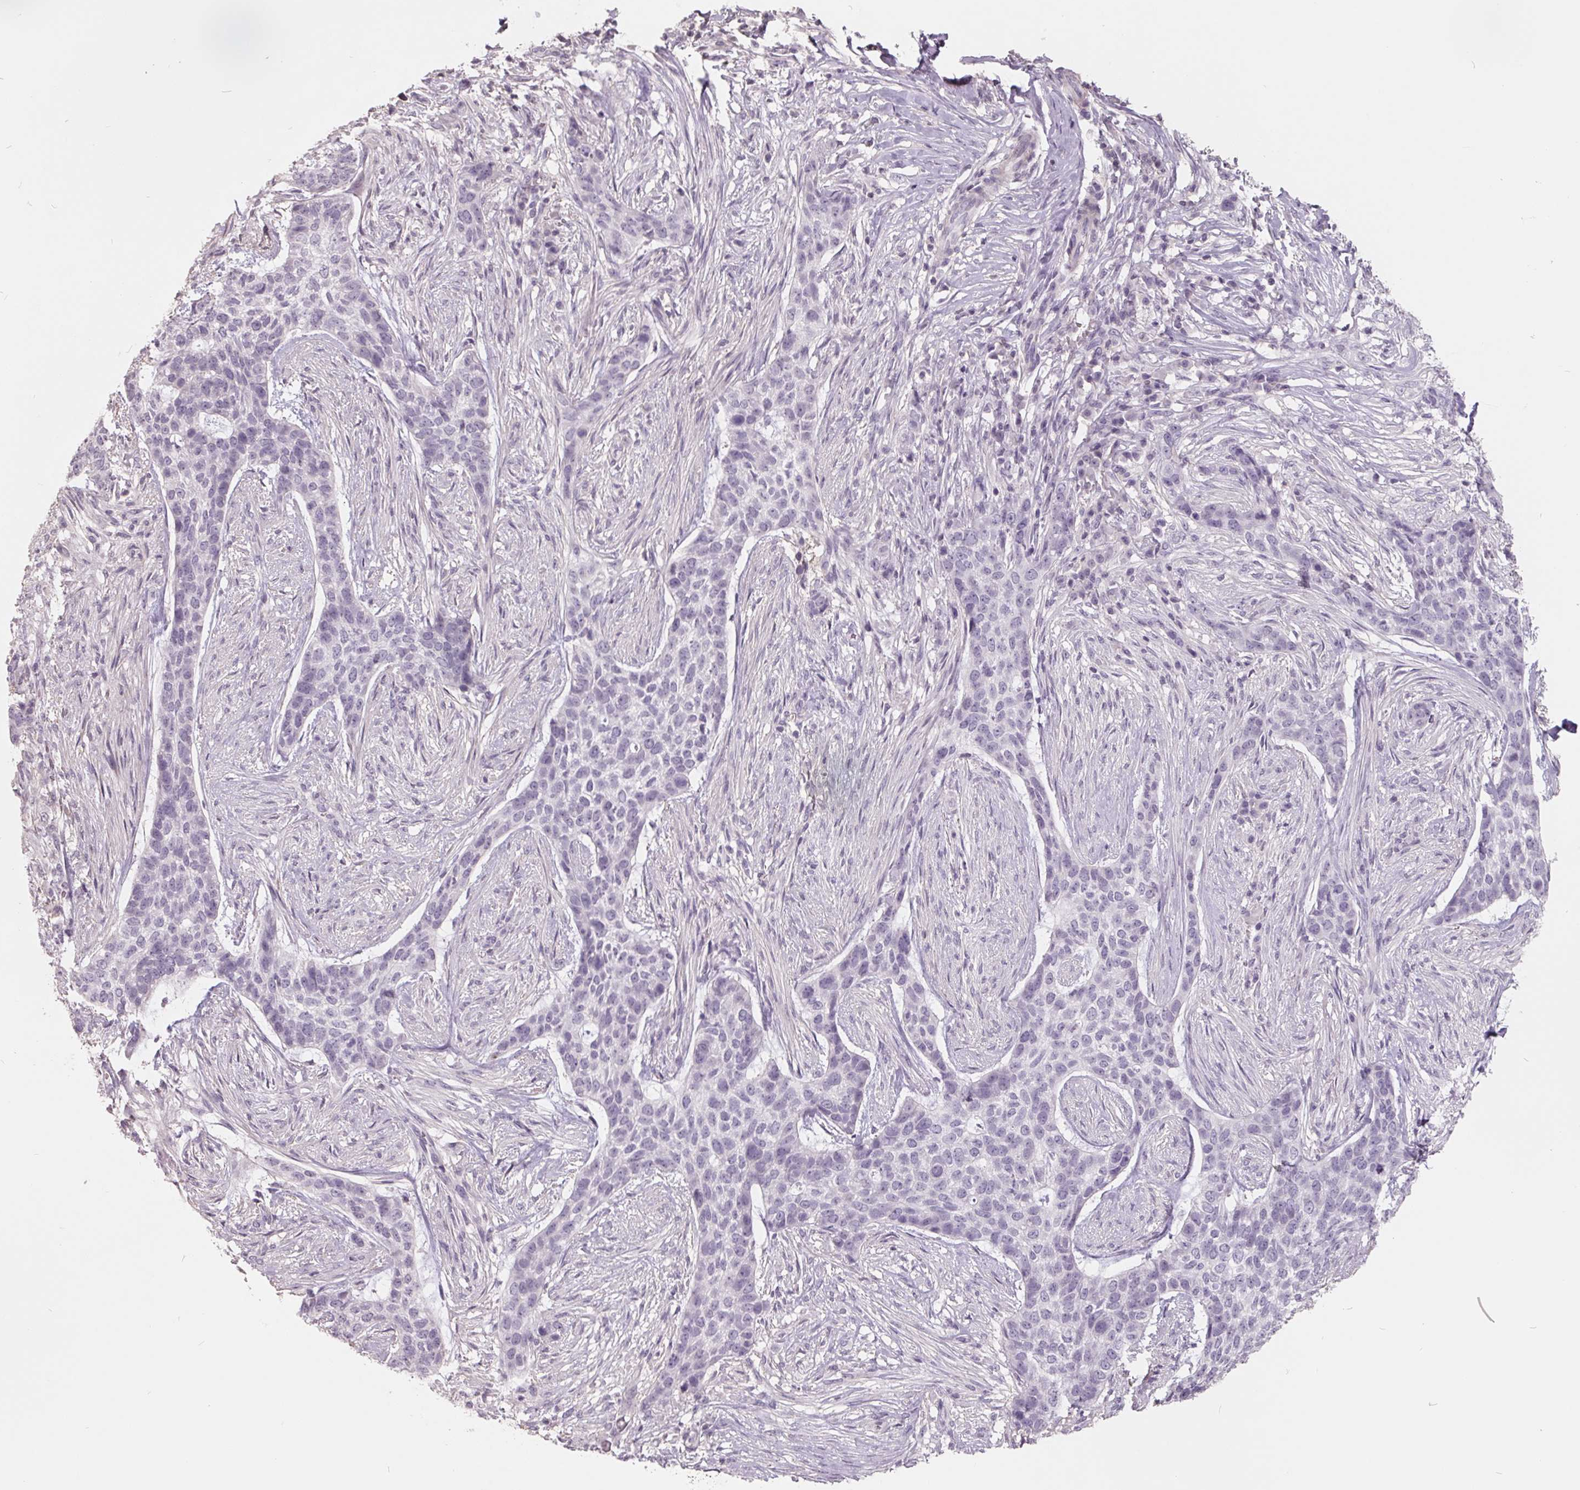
{"staining": {"intensity": "negative", "quantity": "none", "location": "none"}, "tissue": "skin cancer", "cell_type": "Tumor cells", "image_type": "cancer", "snomed": [{"axis": "morphology", "description": "Basal cell carcinoma"}, {"axis": "topography", "description": "Skin"}], "caption": "Skin basal cell carcinoma was stained to show a protein in brown. There is no significant positivity in tumor cells. (DAB immunohistochemistry with hematoxylin counter stain).", "gene": "FTCD", "patient": {"sex": "female", "age": 69}}